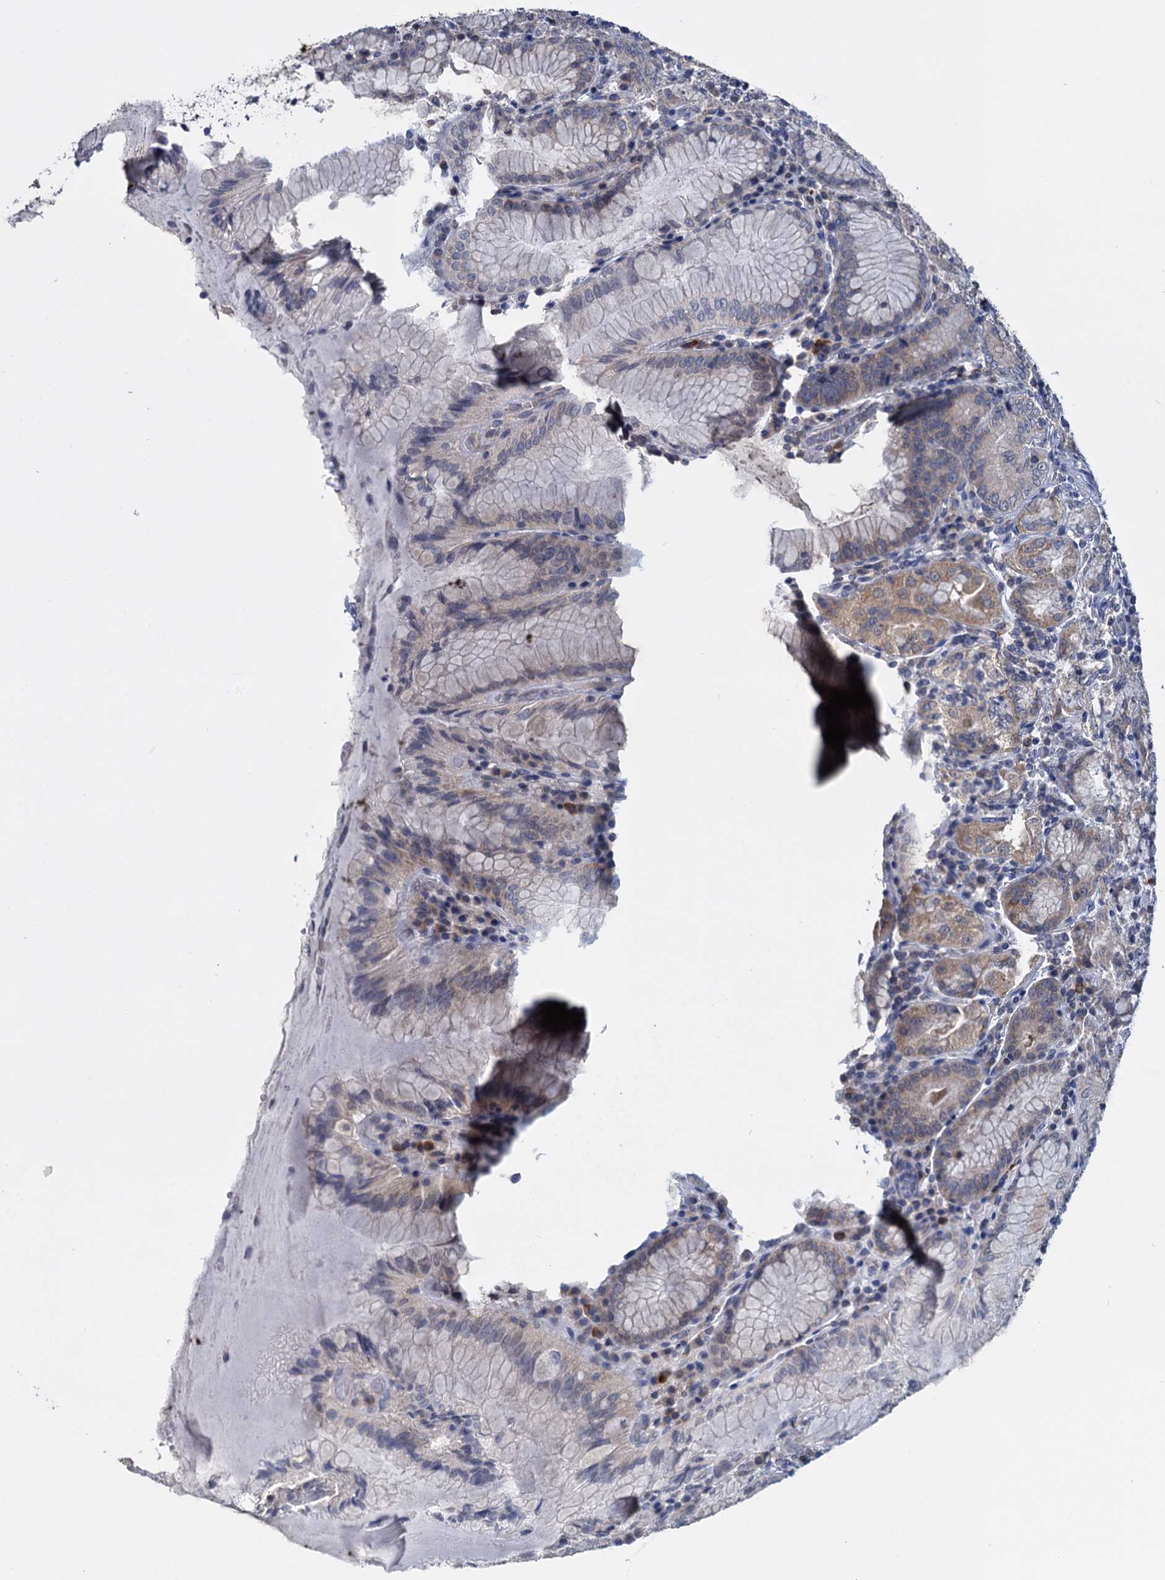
{"staining": {"intensity": "moderate", "quantity": "25%-75%", "location": "cytoplasmic/membranous"}, "tissue": "stomach", "cell_type": "Glandular cells", "image_type": "normal", "snomed": [{"axis": "morphology", "description": "Normal tissue, NOS"}, {"axis": "topography", "description": "Stomach, upper"}, {"axis": "topography", "description": "Stomach, lower"}], "caption": "Stomach stained with DAB (3,3'-diaminobenzidine) IHC exhibits medium levels of moderate cytoplasmic/membranous expression in approximately 25%-75% of glandular cells.", "gene": "GSTM2", "patient": {"sex": "female", "age": 76}}